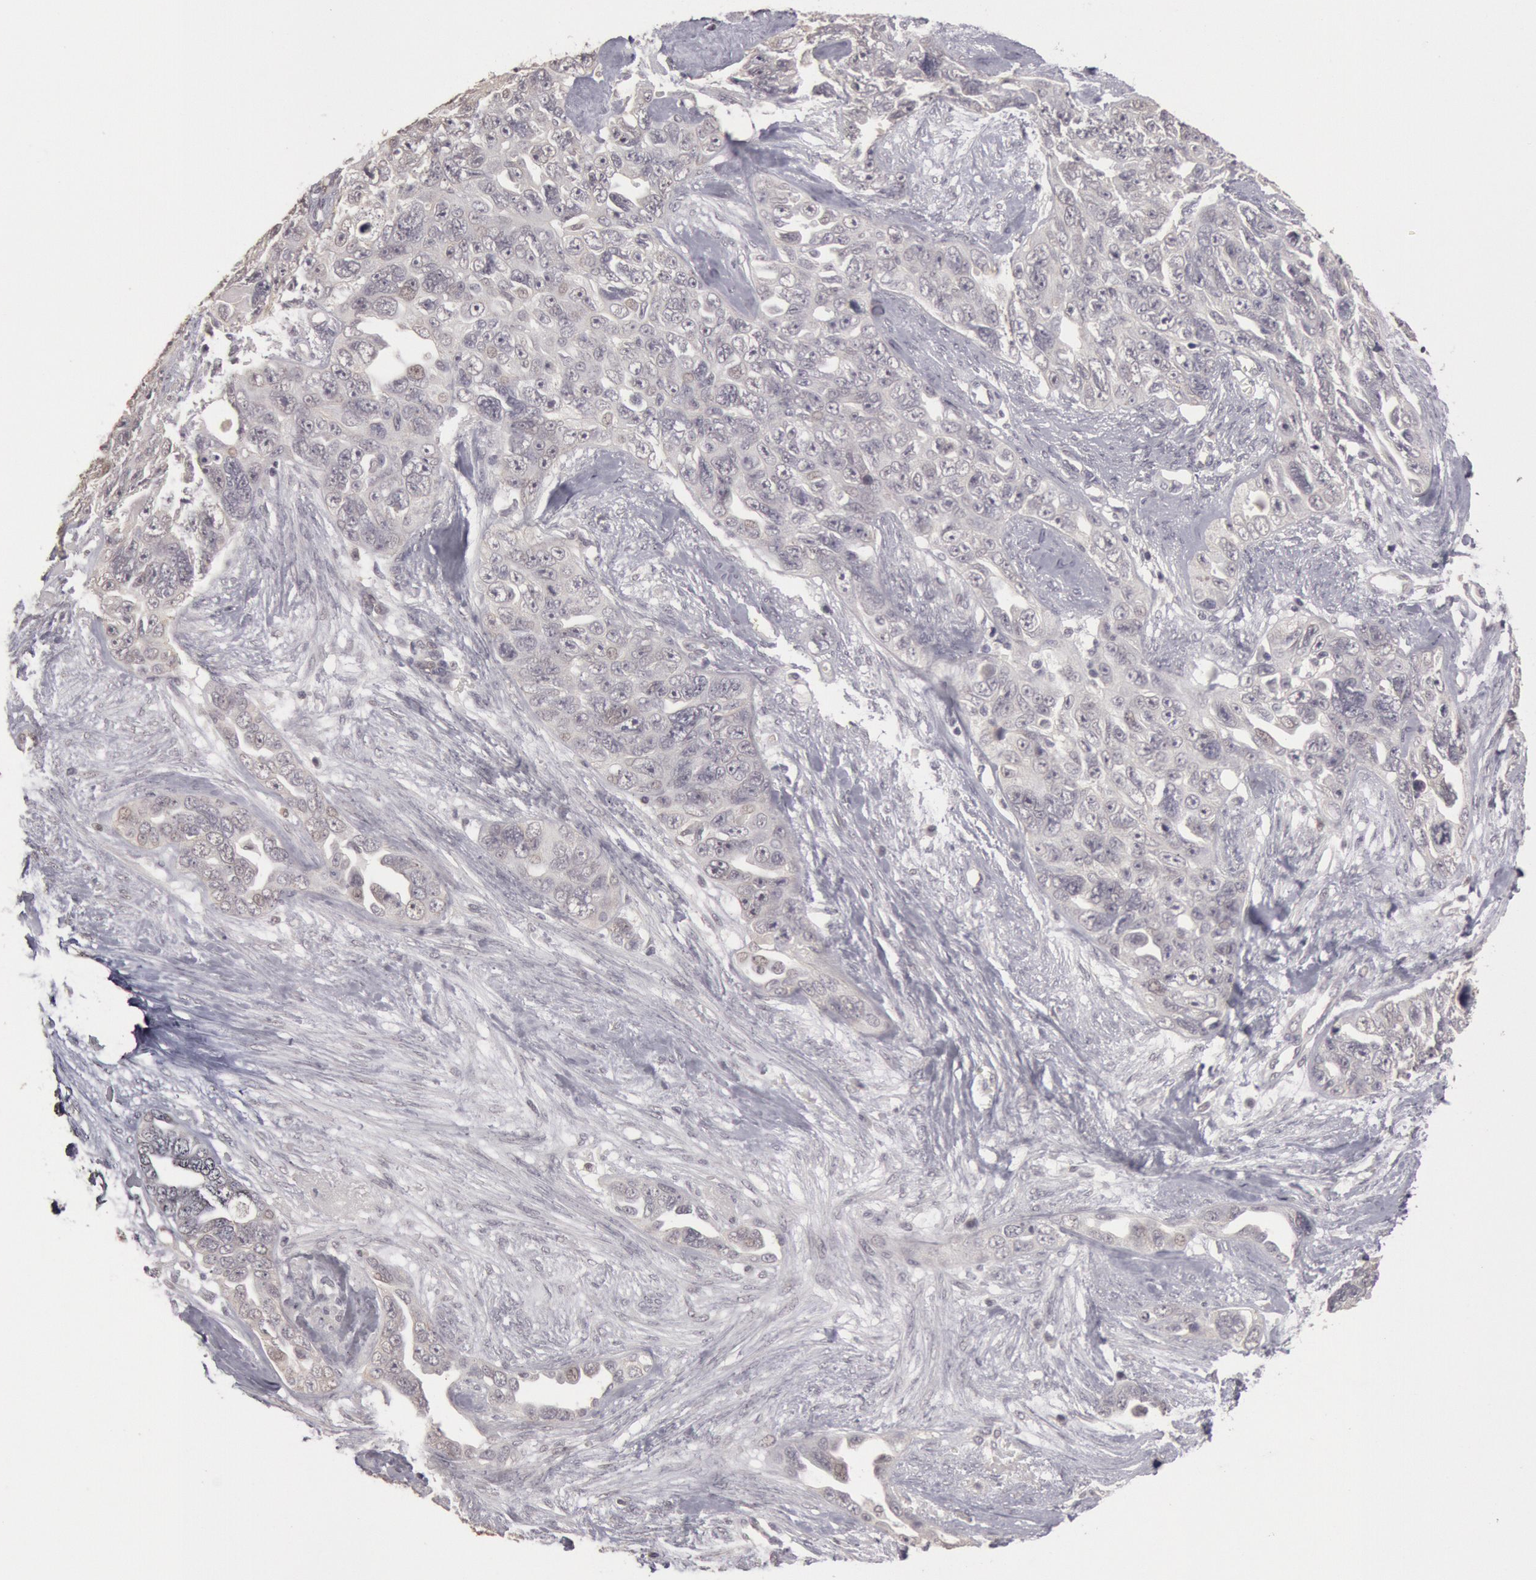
{"staining": {"intensity": "negative", "quantity": "none", "location": "none"}, "tissue": "ovarian cancer", "cell_type": "Tumor cells", "image_type": "cancer", "snomed": [{"axis": "morphology", "description": "Cystadenocarcinoma, serous, NOS"}, {"axis": "topography", "description": "Ovary"}], "caption": "The immunohistochemistry (IHC) photomicrograph has no significant expression in tumor cells of serous cystadenocarcinoma (ovarian) tissue.", "gene": "RIMBP3C", "patient": {"sex": "female", "age": 63}}